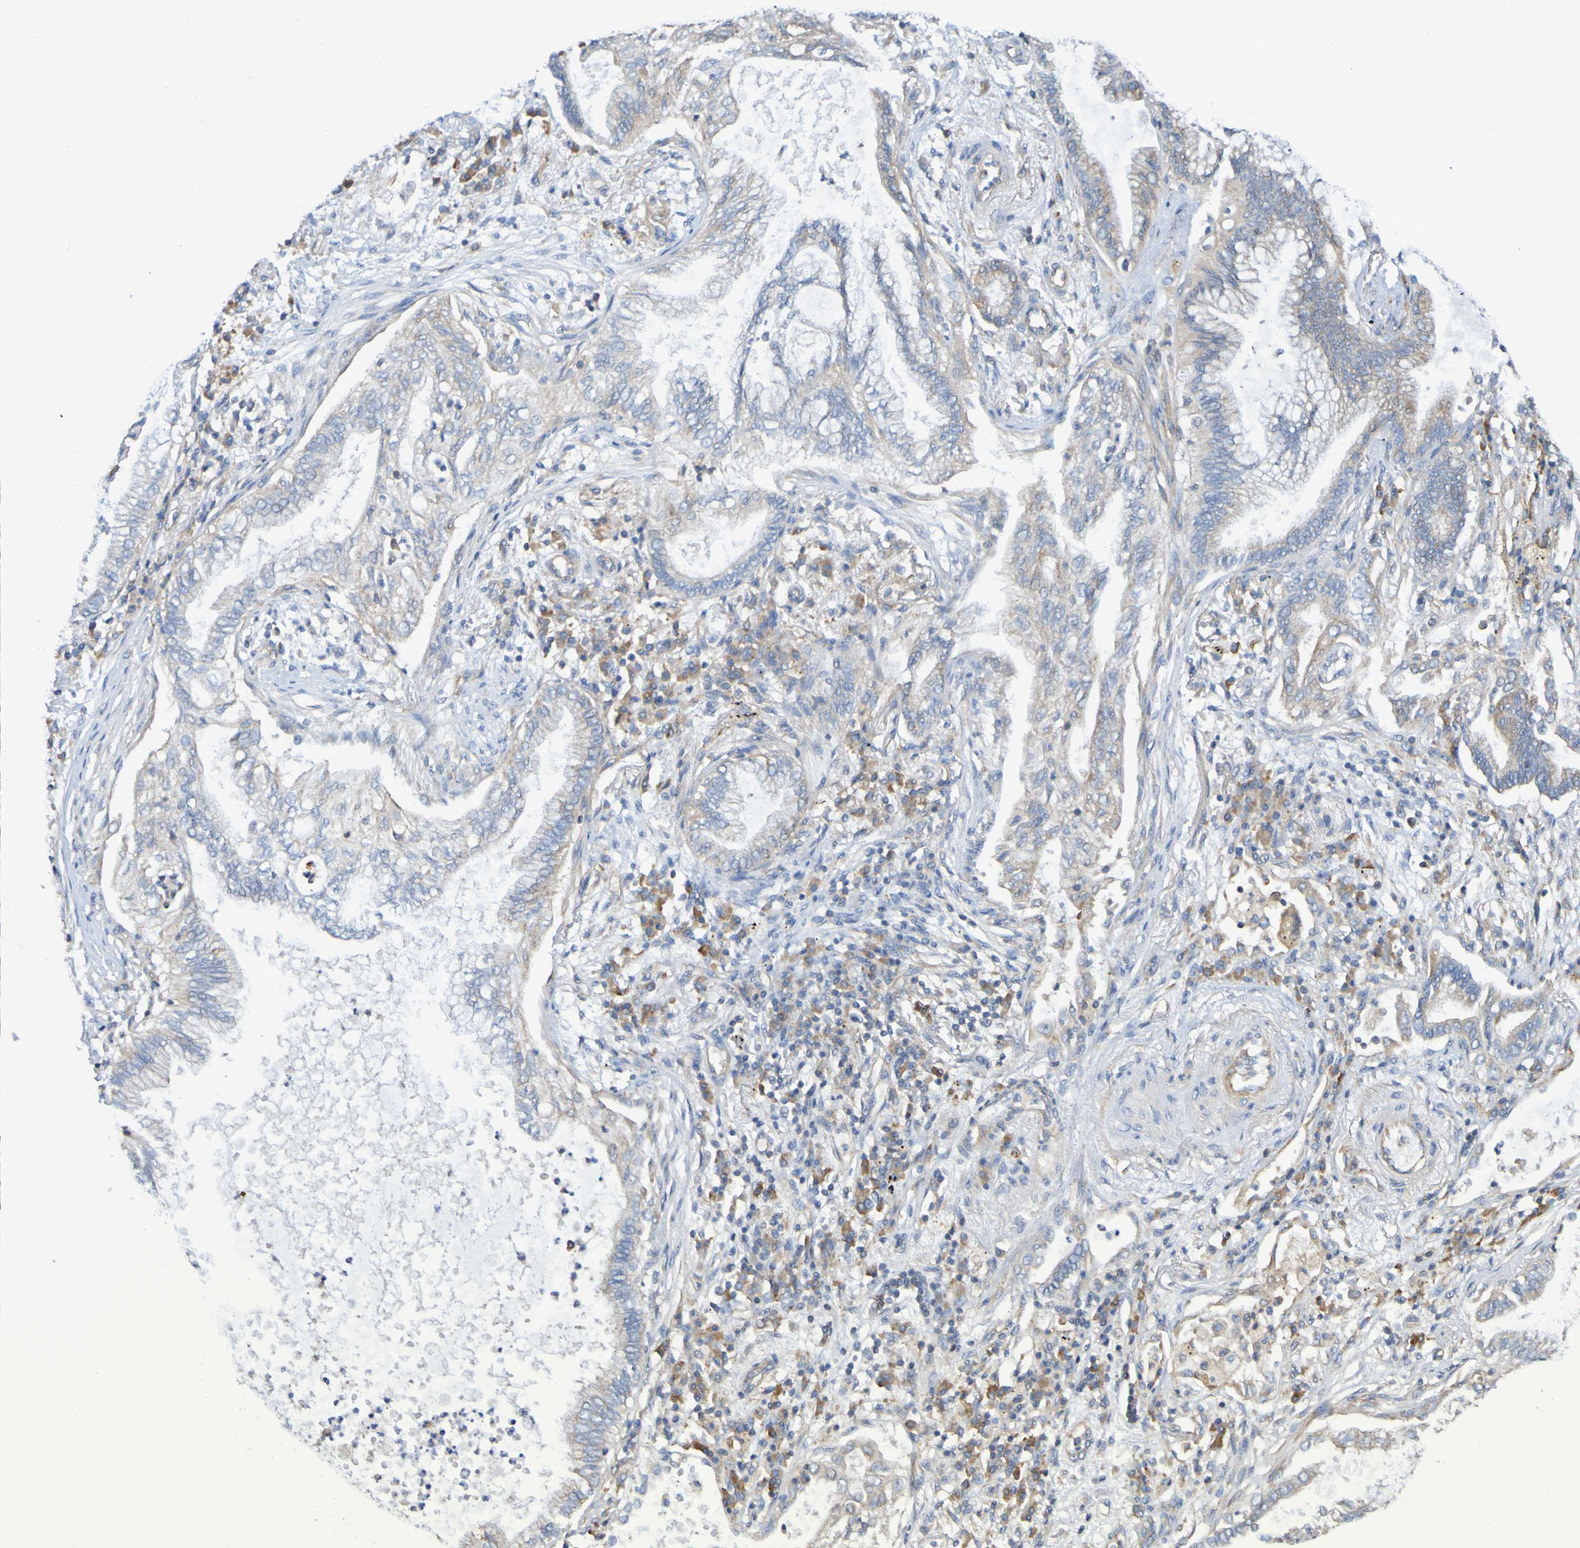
{"staining": {"intensity": "negative", "quantity": "none", "location": "none"}, "tissue": "lung cancer", "cell_type": "Tumor cells", "image_type": "cancer", "snomed": [{"axis": "morphology", "description": "Normal tissue, NOS"}, {"axis": "morphology", "description": "Adenocarcinoma, NOS"}, {"axis": "topography", "description": "Bronchus"}, {"axis": "topography", "description": "Lung"}], "caption": "Tumor cells show no significant staining in lung adenocarcinoma.", "gene": "SYNJ1", "patient": {"sex": "female", "age": 70}}